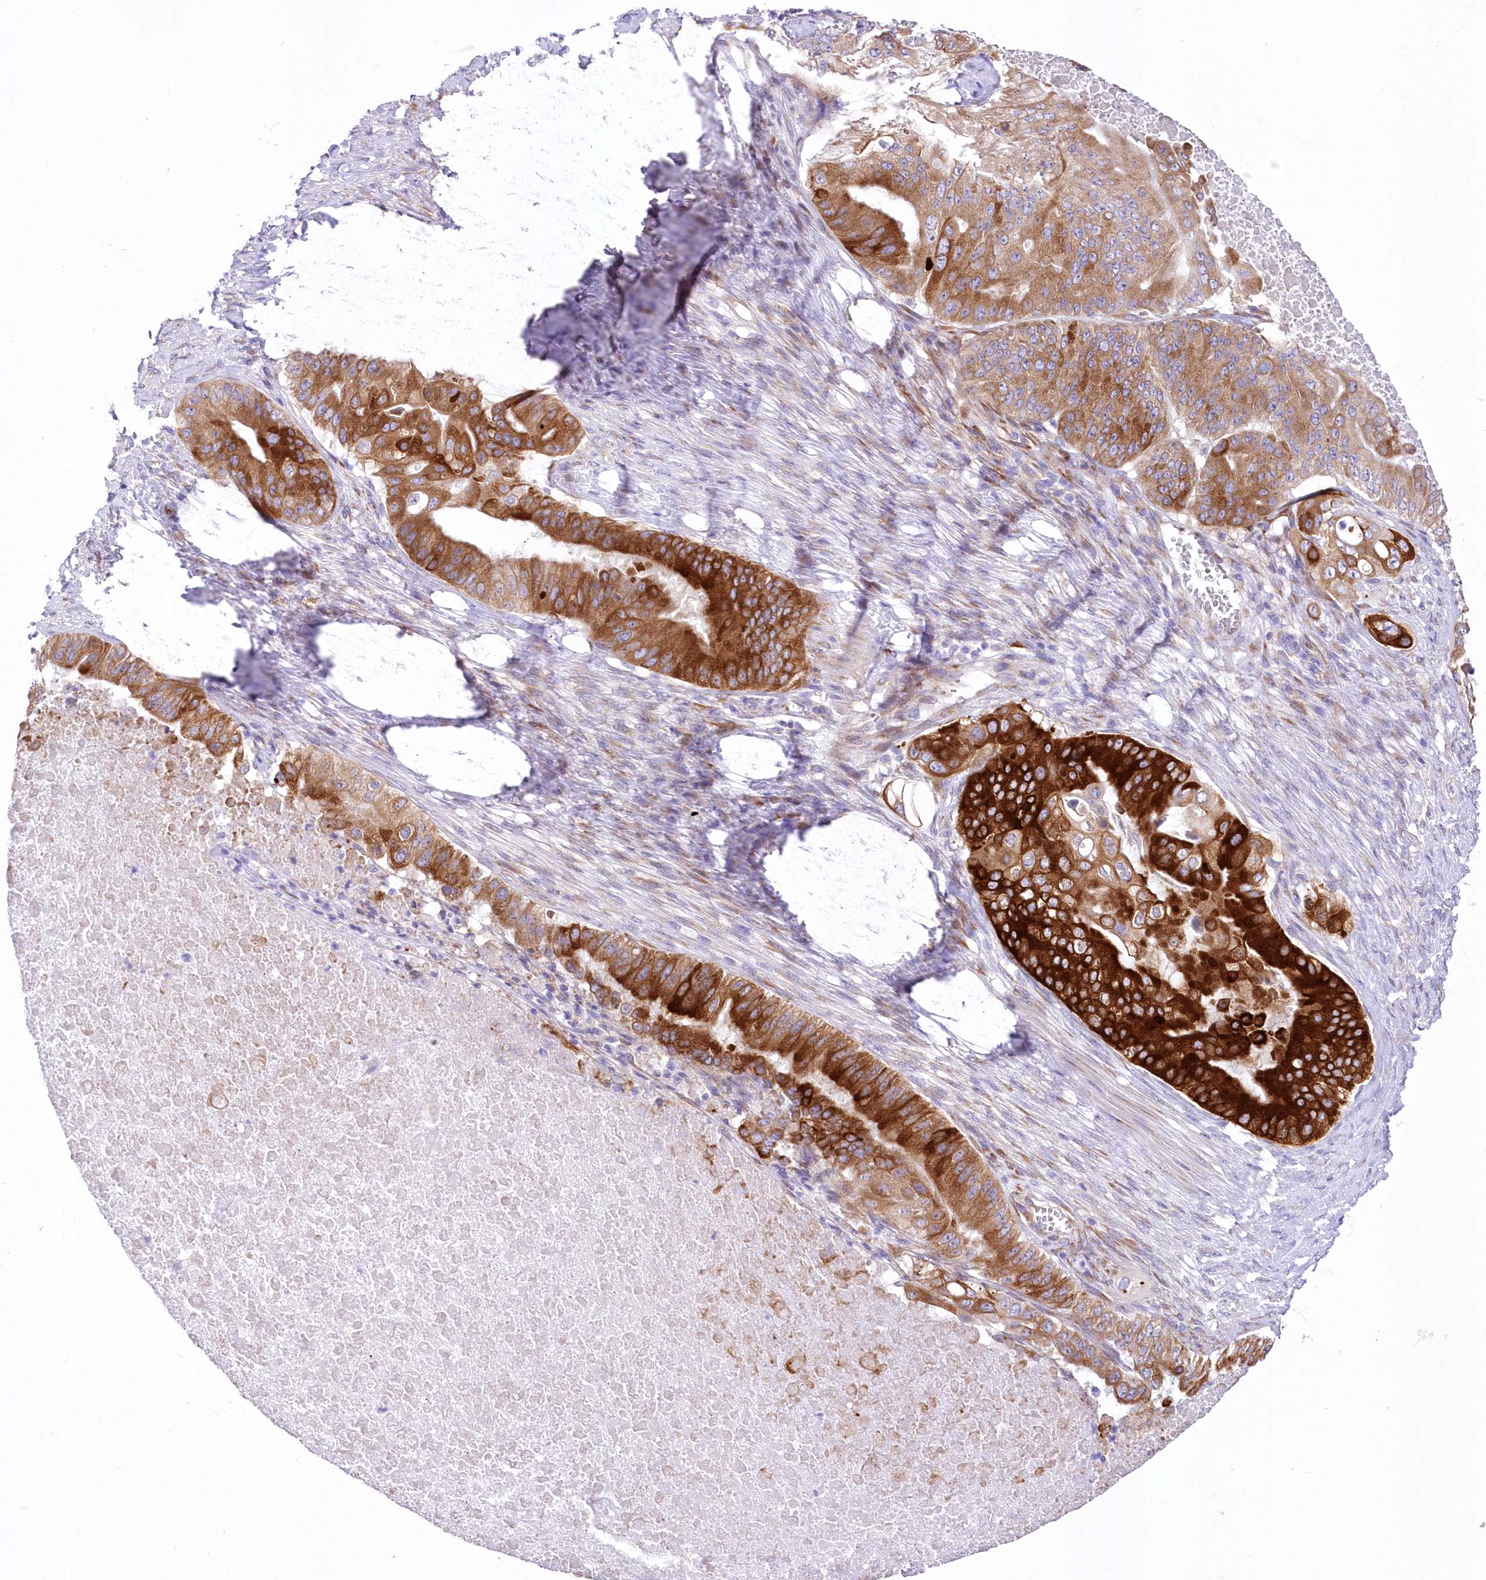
{"staining": {"intensity": "strong", "quantity": ">75%", "location": "cytoplasmic/membranous"}, "tissue": "pancreatic cancer", "cell_type": "Tumor cells", "image_type": "cancer", "snomed": [{"axis": "morphology", "description": "Adenocarcinoma, NOS"}, {"axis": "topography", "description": "Pancreas"}], "caption": "Adenocarcinoma (pancreatic) tissue demonstrates strong cytoplasmic/membranous expression in approximately >75% of tumor cells The staining is performed using DAB brown chromogen to label protein expression. The nuclei are counter-stained blue using hematoxylin.", "gene": "YTHDC2", "patient": {"sex": "female", "age": 77}}